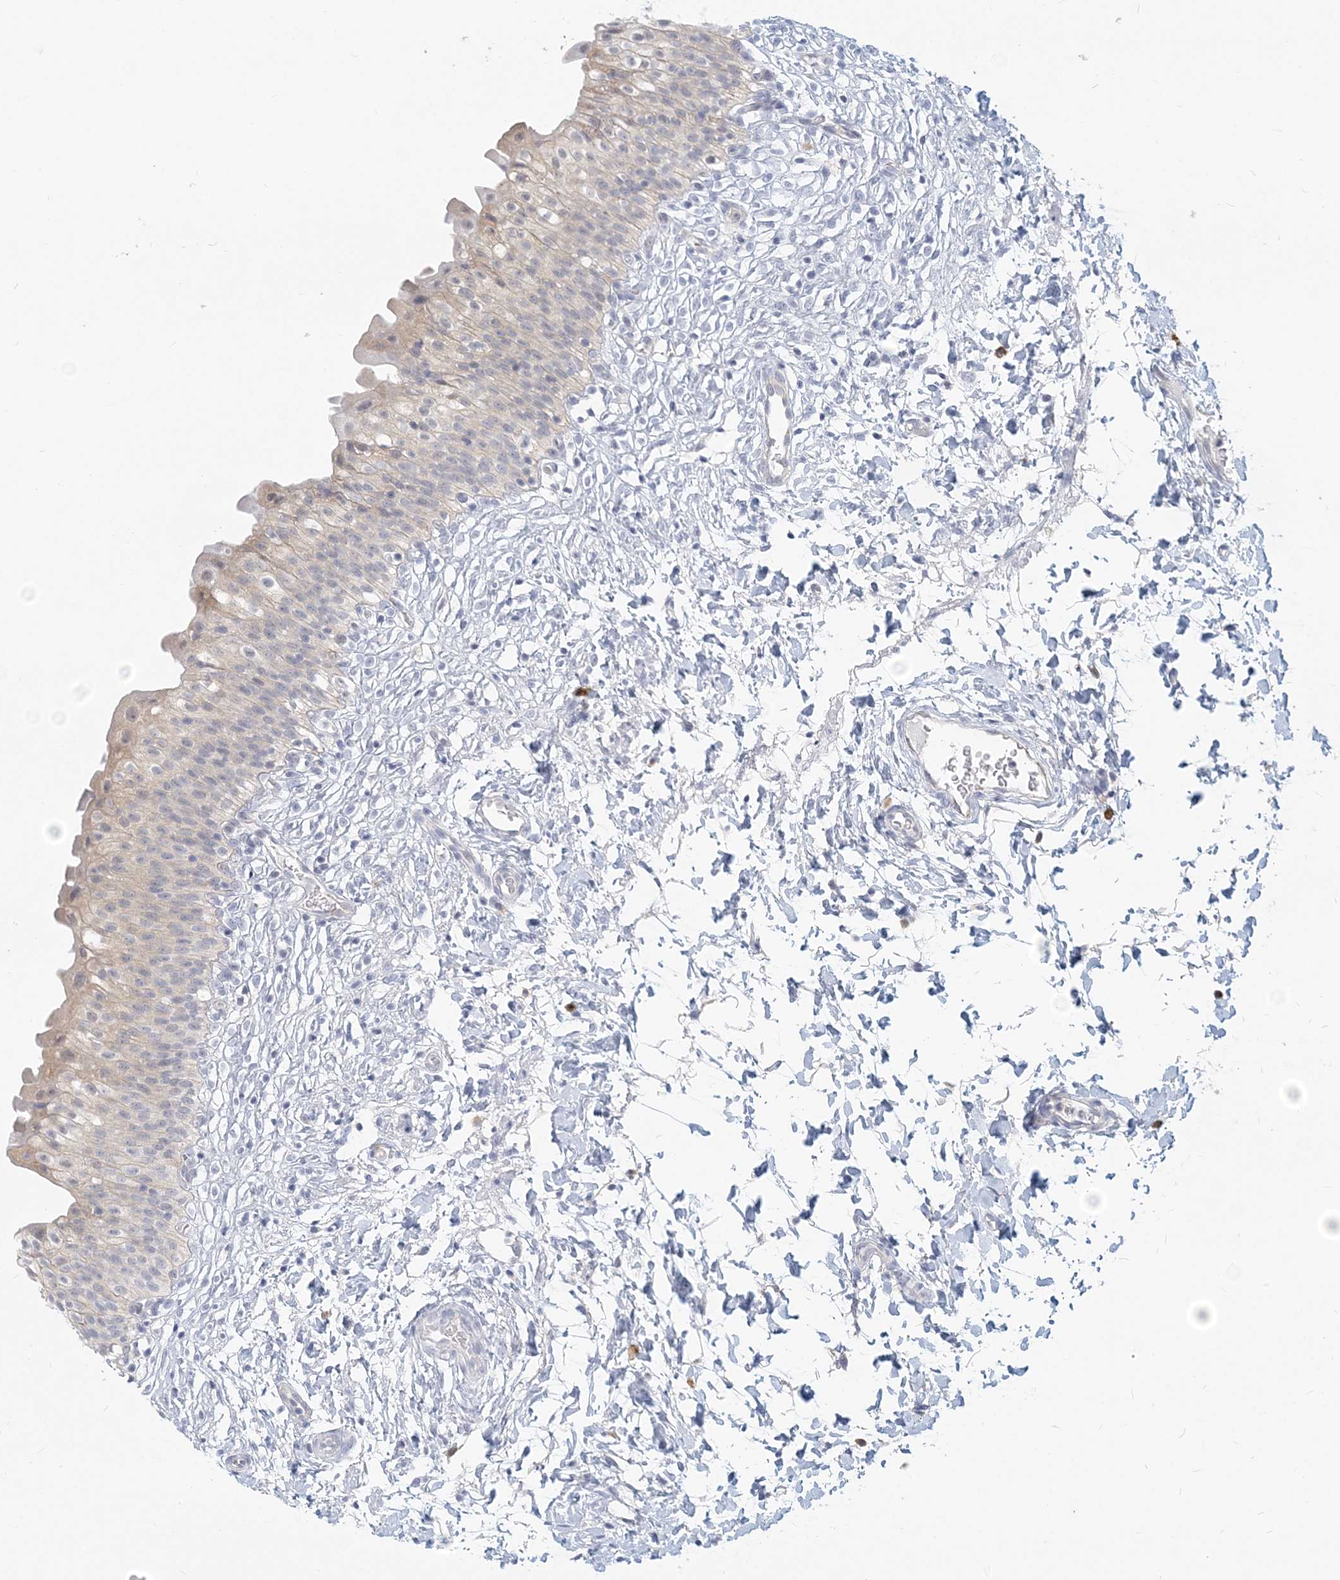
{"staining": {"intensity": "negative", "quantity": "none", "location": "none"}, "tissue": "urinary bladder", "cell_type": "Urothelial cells", "image_type": "normal", "snomed": [{"axis": "morphology", "description": "Normal tissue, NOS"}, {"axis": "topography", "description": "Urinary bladder"}], "caption": "High power microscopy photomicrograph of an immunohistochemistry image of normal urinary bladder, revealing no significant staining in urothelial cells. (DAB (3,3'-diaminobenzidine) immunohistochemistry (IHC), high magnification).", "gene": "GMPPA", "patient": {"sex": "male", "age": 55}}